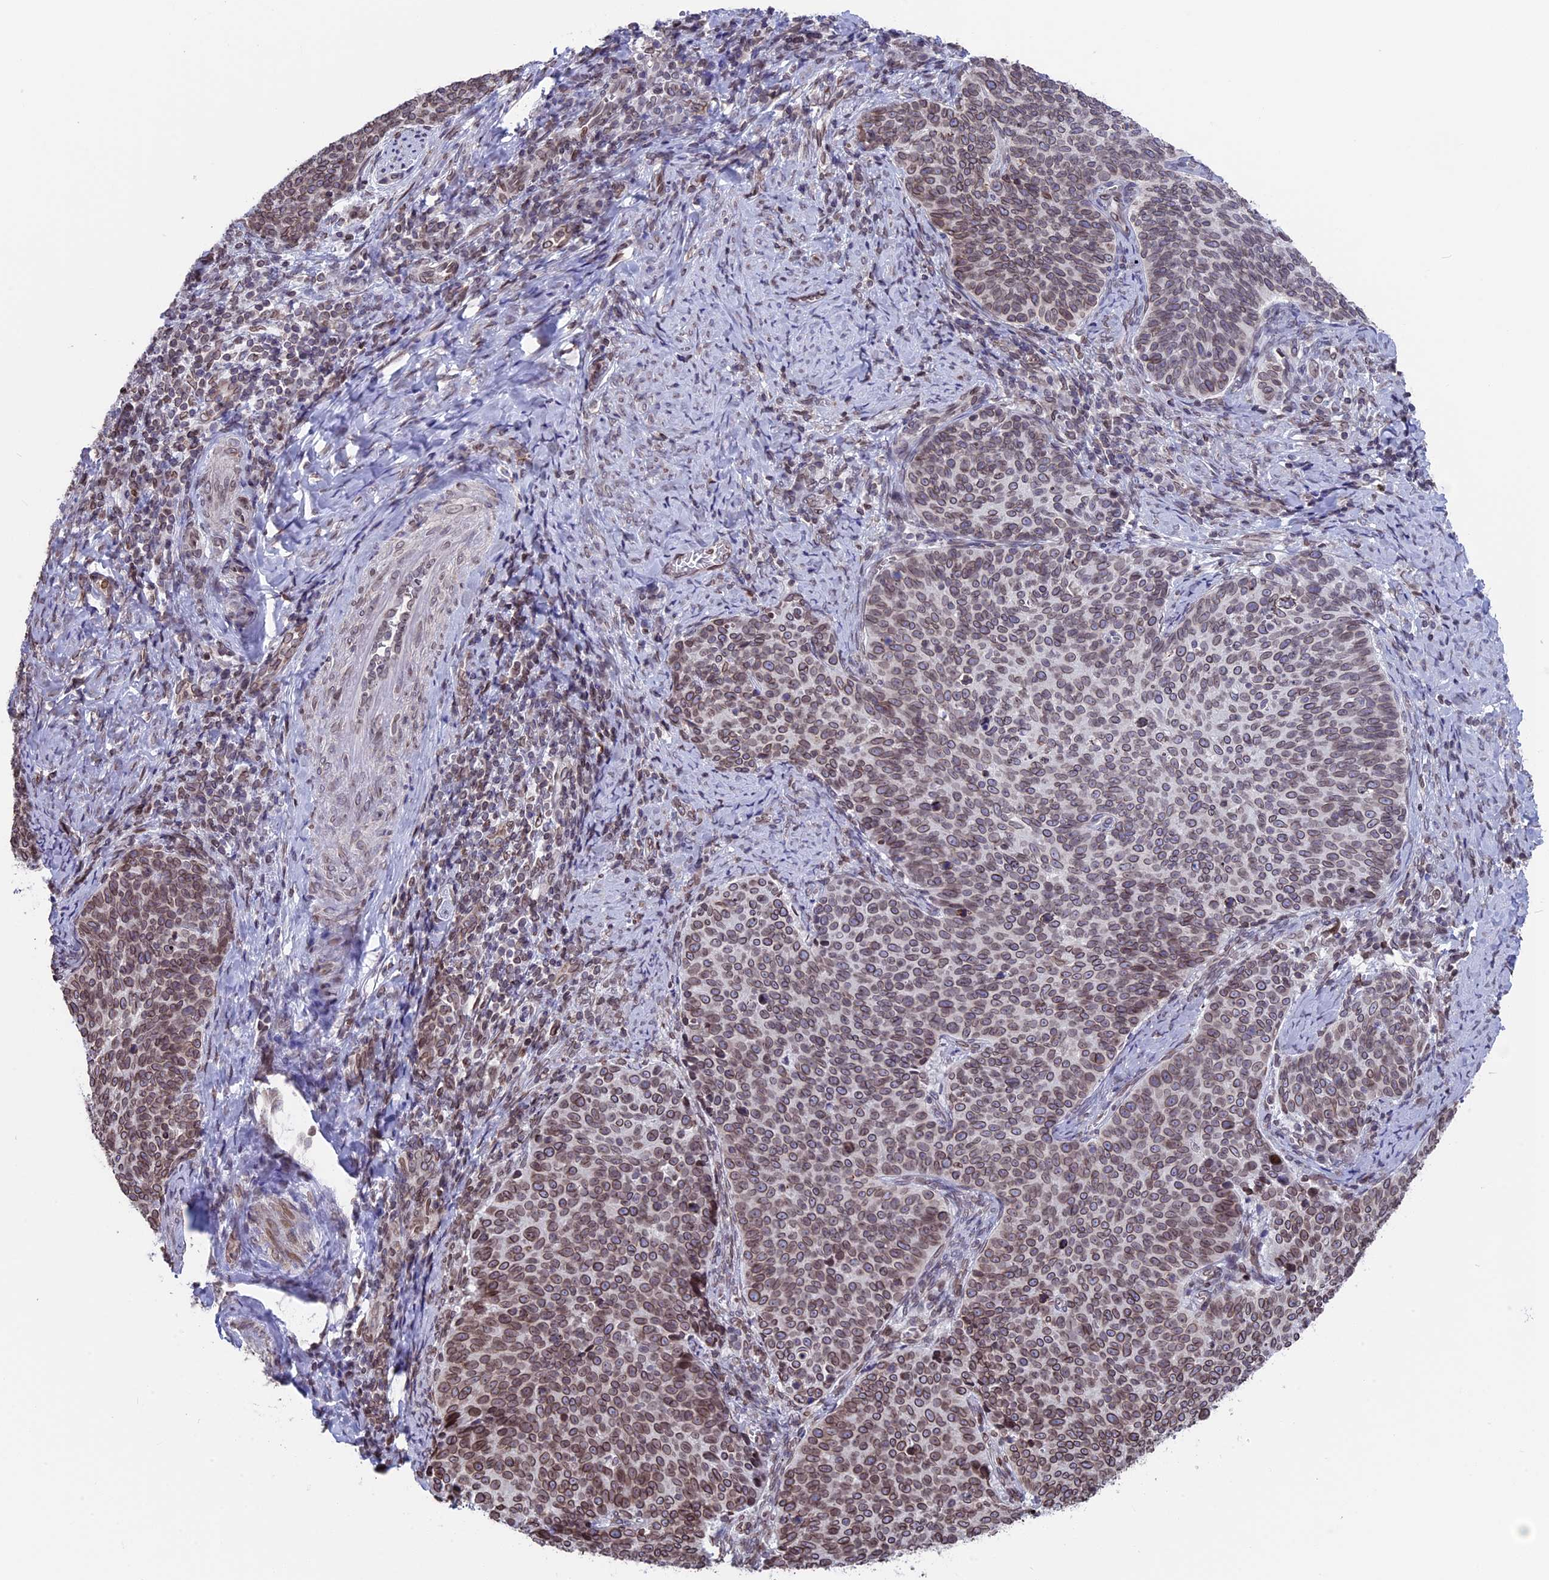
{"staining": {"intensity": "moderate", "quantity": ">75%", "location": "cytoplasmic/membranous,nuclear"}, "tissue": "cervical cancer", "cell_type": "Tumor cells", "image_type": "cancer", "snomed": [{"axis": "morphology", "description": "Normal tissue, NOS"}, {"axis": "morphology", "description": "Squamous cell carcinoma, NOS"}, {"axis": "topography", "description": "Cervix"}], "caption": "An immunohistochemistry histopathology image of tumor tissue is shown. Protein staining in brown highlights moderate cytoplasmic/membranous and nuclear positivity in squamous cell carcinoma (cervical) within tumor cells. (DAB (3,3'-diaminobenzidine) IHC, brown staining for protein, blue staining for nuclei).", "gene": "PTCHD4", "patient": {"sex": "female", "age": 39}}